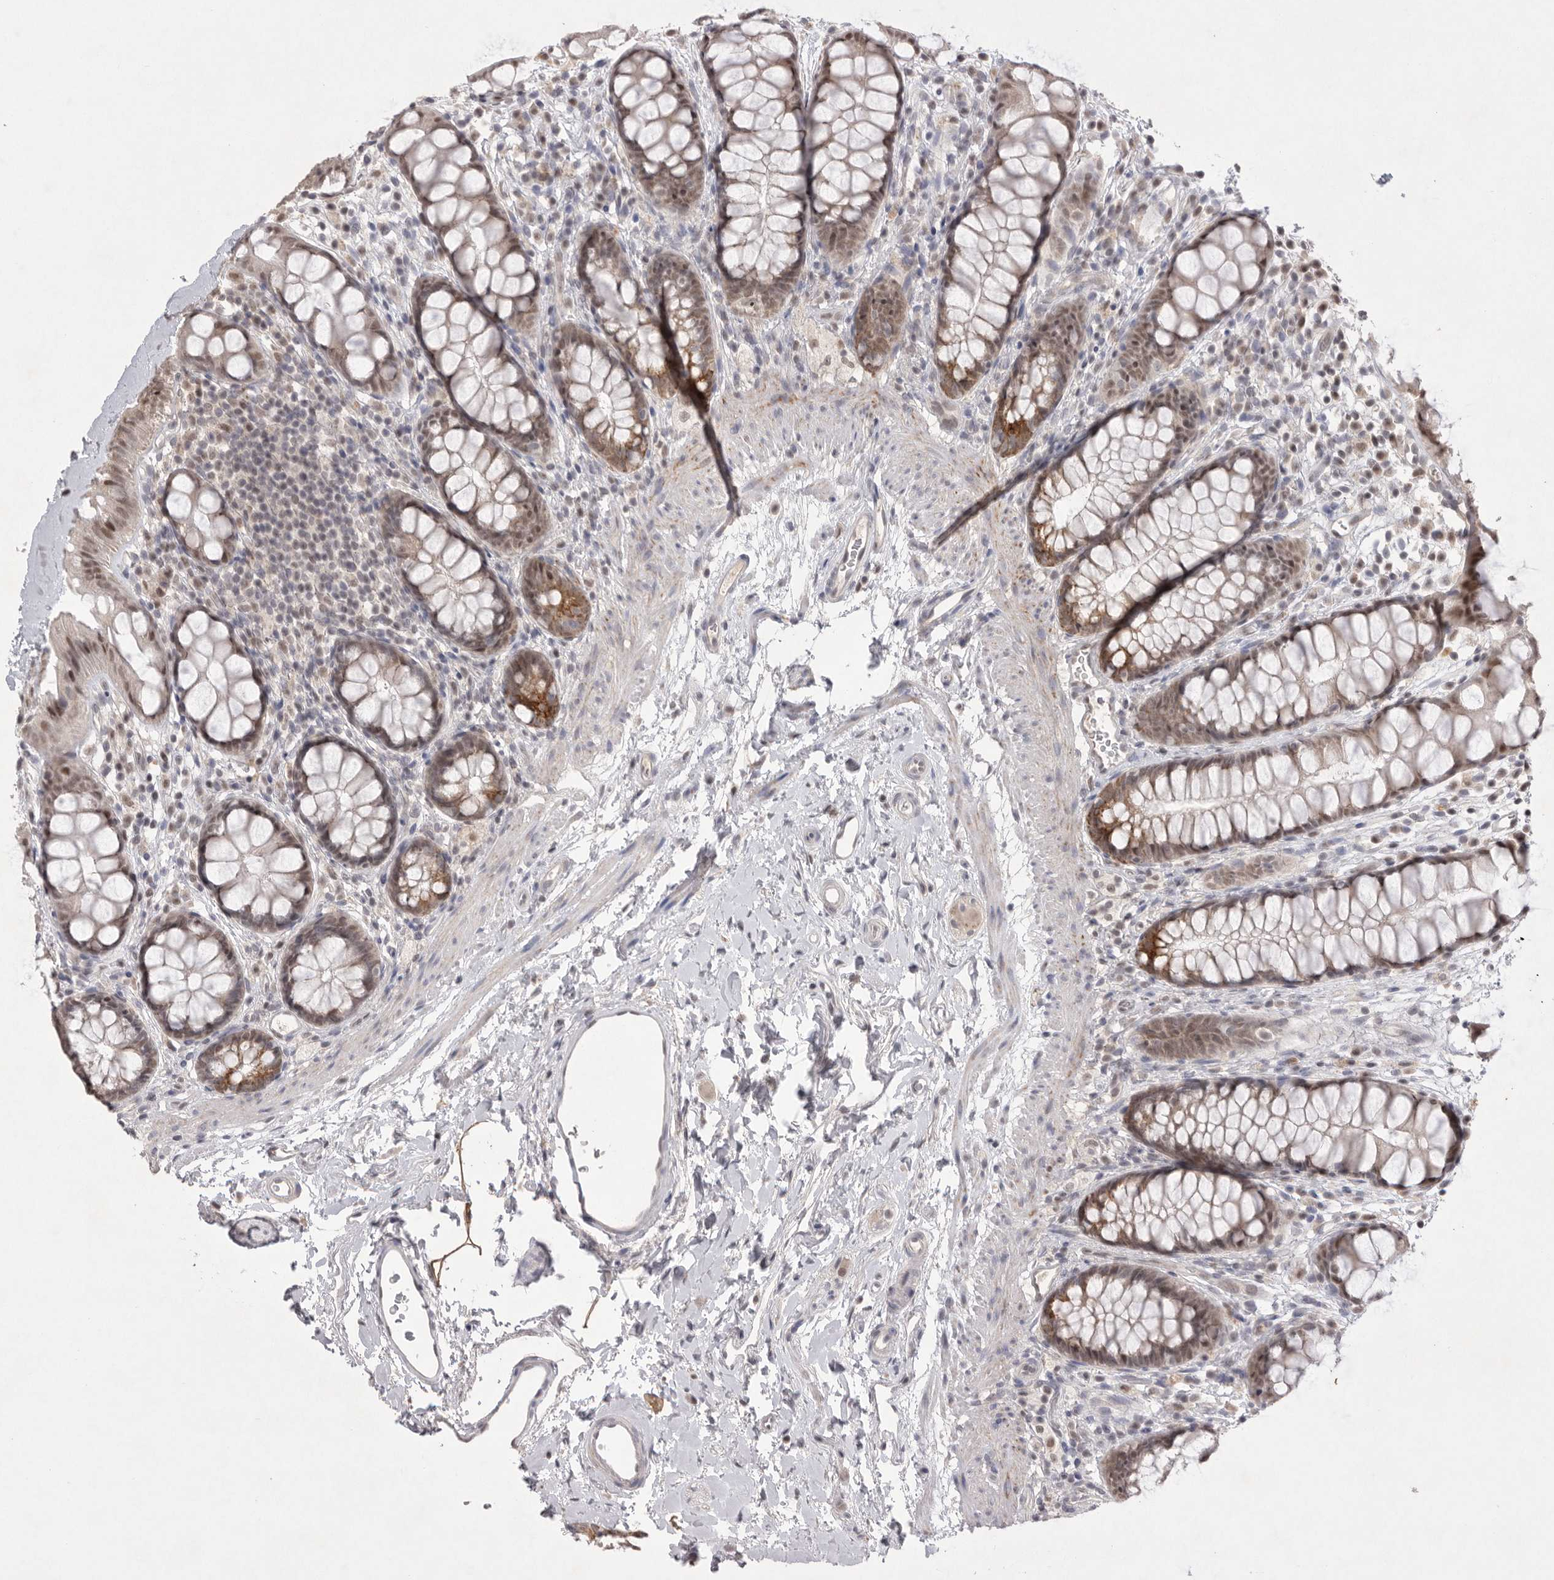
{"staining": {"intensity": "moderate", "quantity": ">75%", "location": "cytoplasmic/membranous,nuclear"}, "tissue": "rectum", "cell_type": "Glandular cells", "image_type": "normal", "snomed": [{"axis": "morphology", "description": "Normal tissue, NOS"}, {"axis": "topography", "description": "Rectum"}], "caption": "A photomicrograph showing moderate cytoplasmic/membranous,nuclear positivity in about >75% of glandular cells in benign rectum, as visualized by brown immunohistochemical staining.", "gene": "HUS1", "patient": {"sex": "female", "age": 65}}